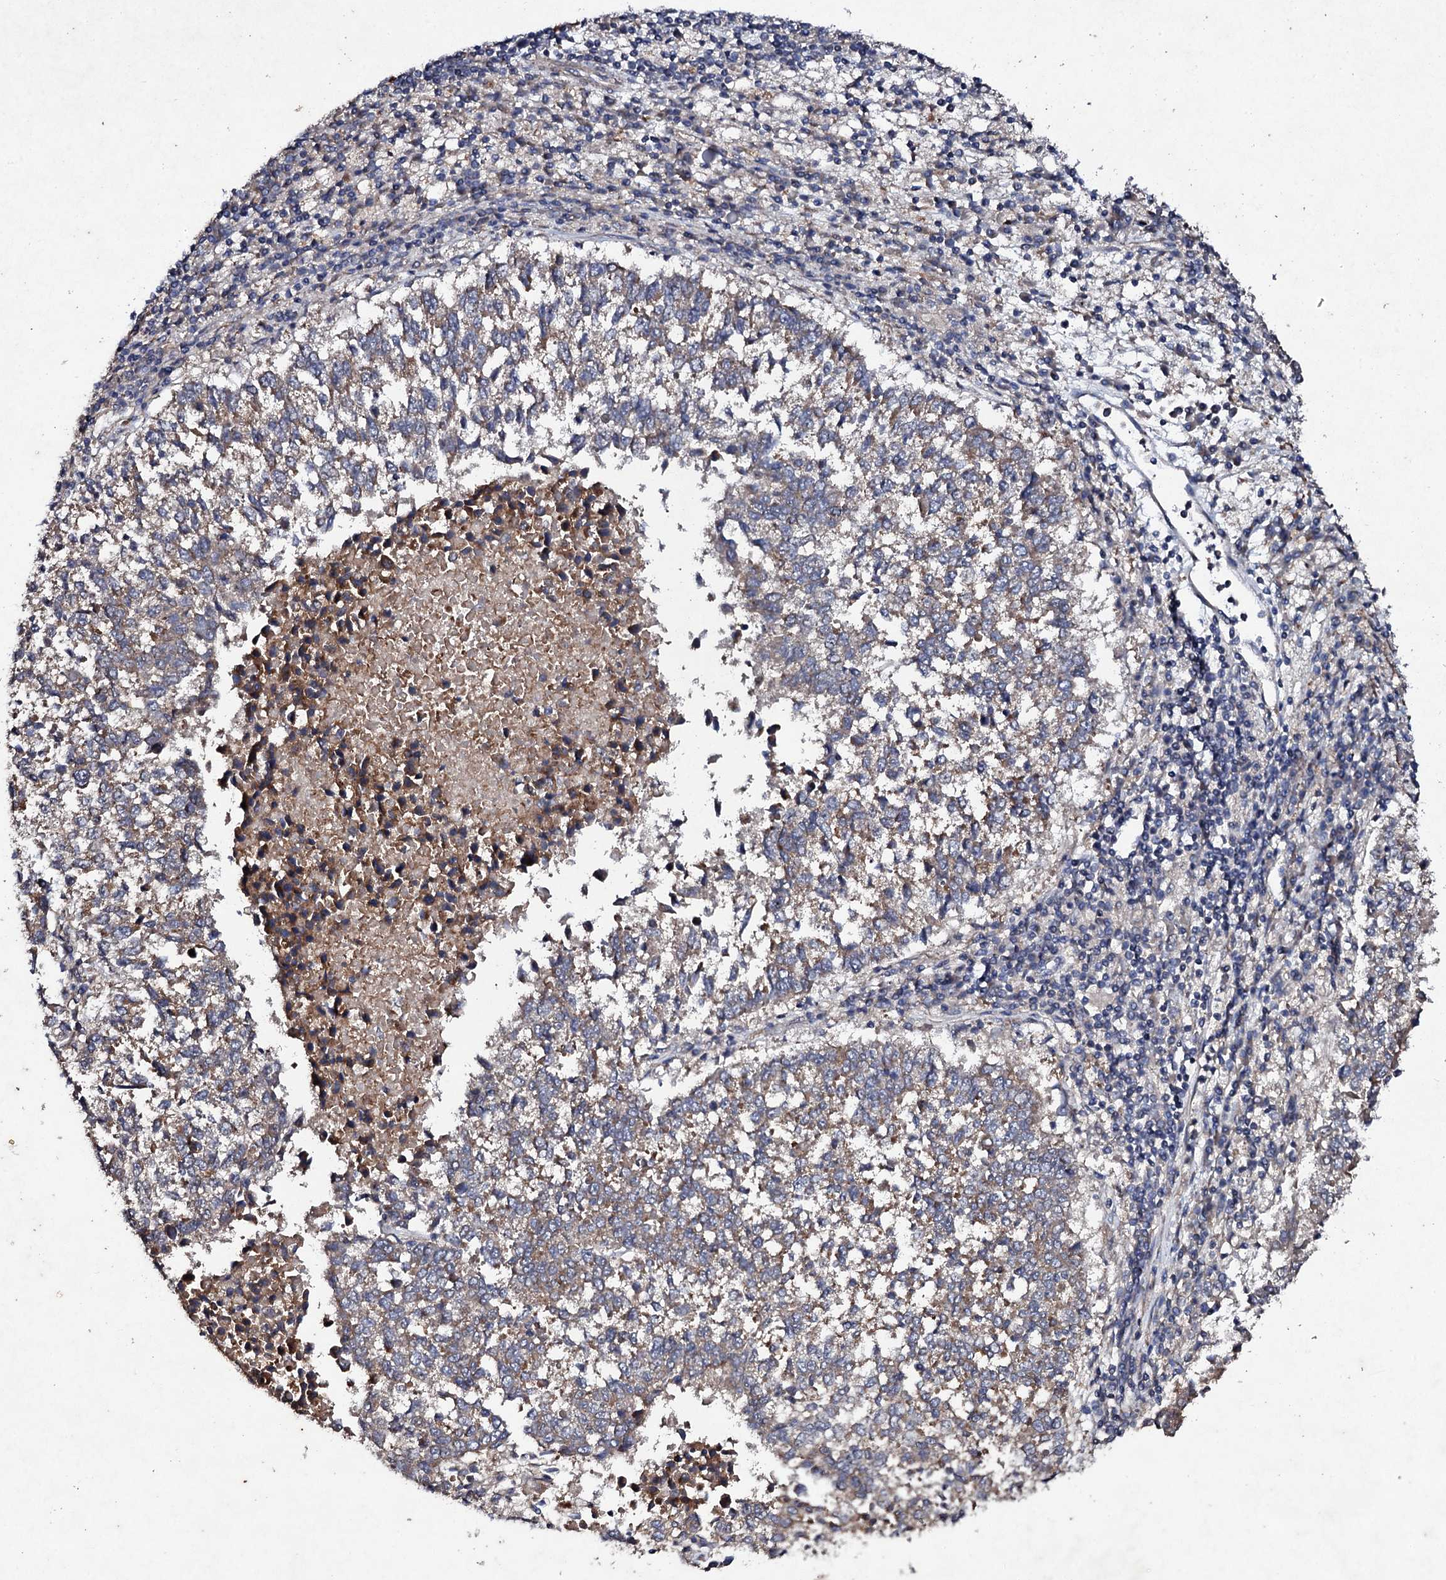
{"staining": {"intensity": "weak", "quantity": "<25%", "location": "cytoplasmic/membranous"}, "tissue": "lung cancer", "cell_type": "Tumor cells", "image_type": "cancer", "snomed": [{"axis": "morphology", "description": "Squamous cell carcinoma, NOS"}, {"axis": "topography", "description": "Lung"}], "caption": "Protein analysis of lung squamous cell carcinoma displays no significant positivity in tumor cells.", "gene": "MOCOS", "patient": {"sex": "male", "age": 73}}